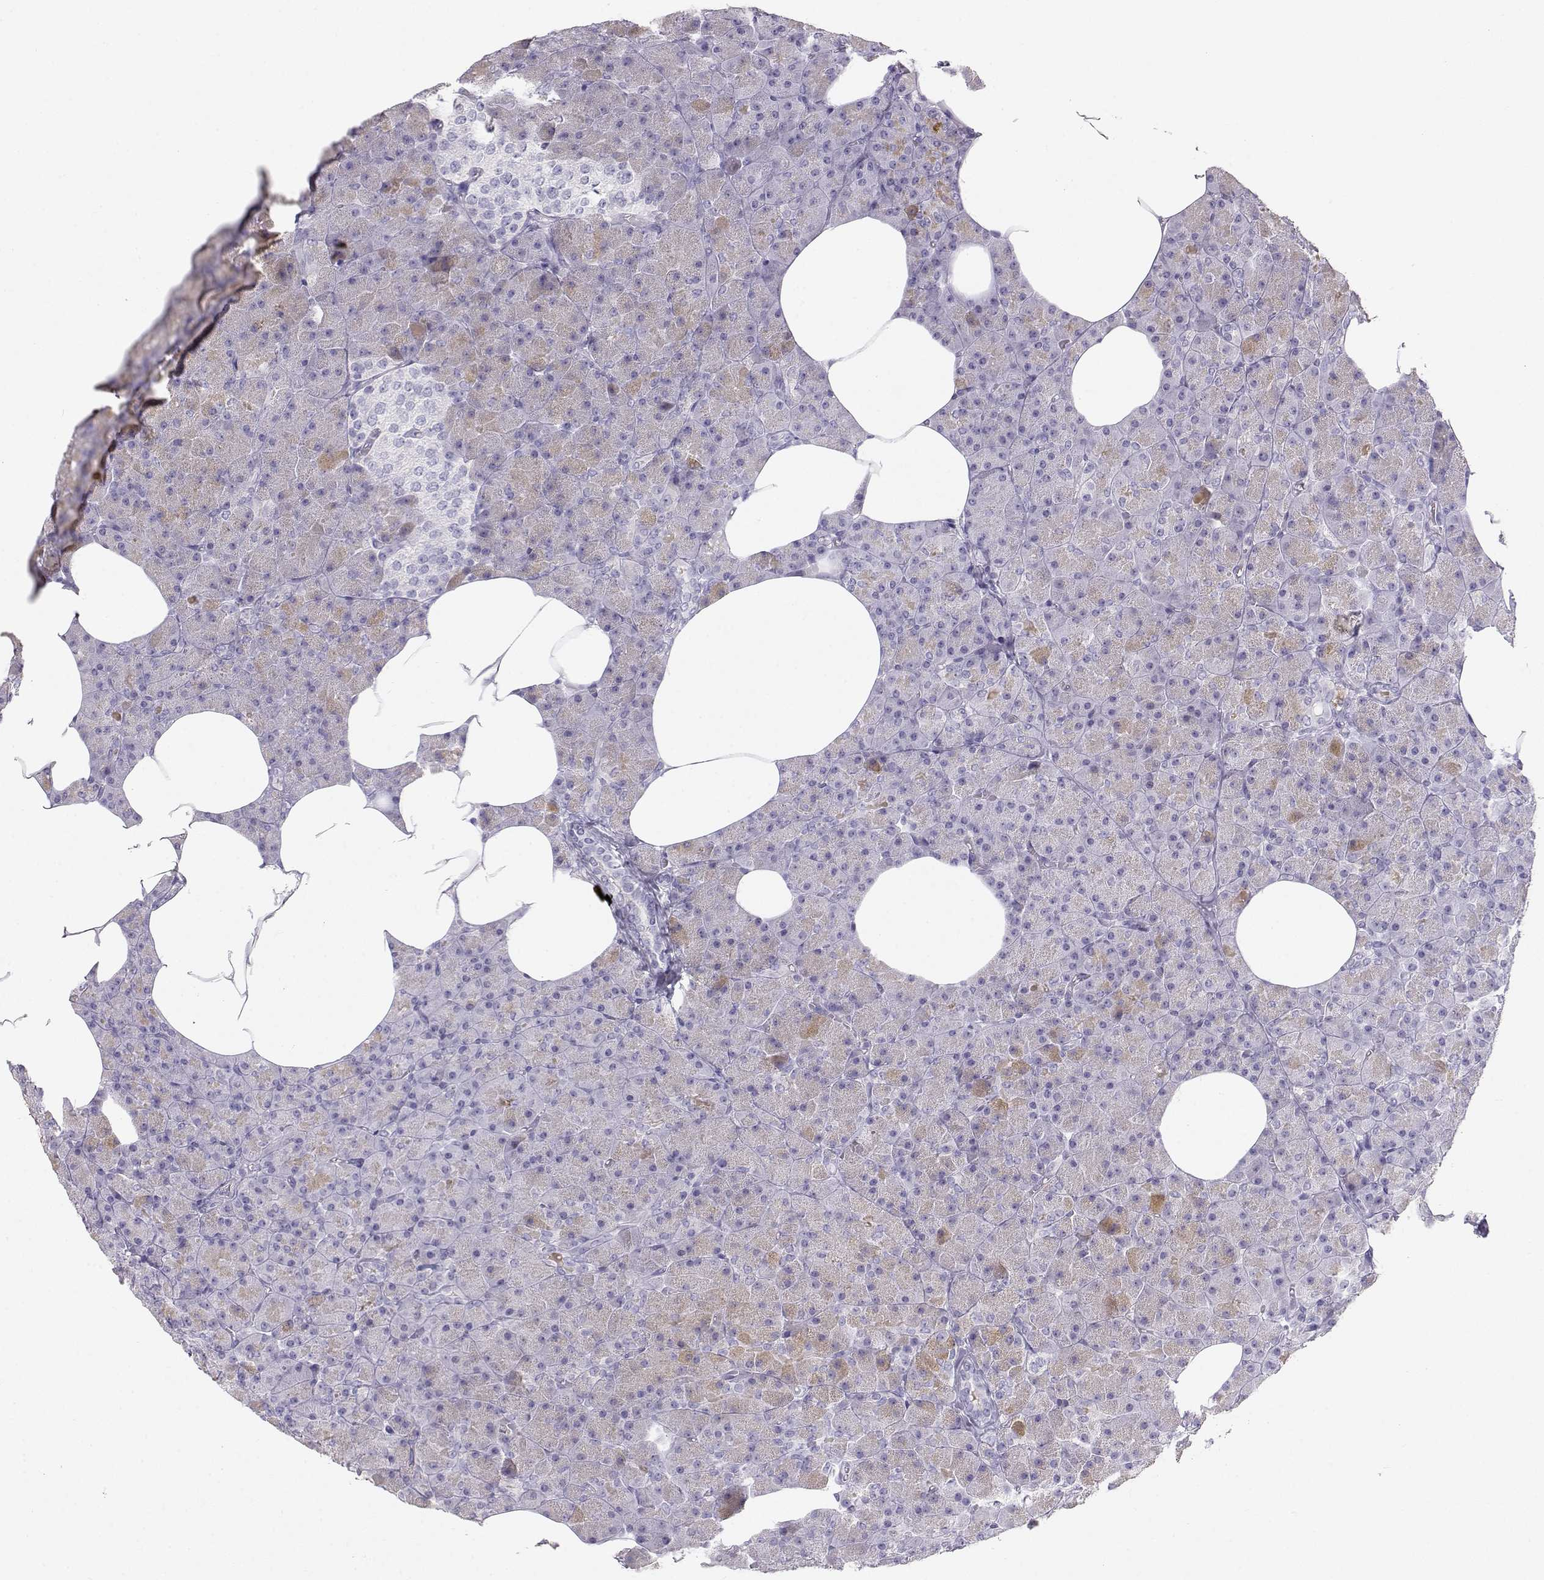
{"staining": {"intensity": "weak", "quantity": "<25%", "location": "cytoplasmic/membranous"}, "tissue": "pancreas", "cell_type": "Exocrine glandular cells", "image_type": "normal", "snomed": [{"axis": "morphology", "description": "Normal tissue, NOS"}, {"axis": "topography", "description": "Pancreas"}], "caption": "This is a photomicrograph of immunohistochemistry (IHC) staining of benign pancreas, which shows no positivity in exocrine glandular cells. (Brightfield microscopy of DAB (3,3'-diaminobenzidine) immunohistochemistry (IHC) at high magnification).", "gene": "OPN5", "patient": {"sex": "female", "age": 45}}